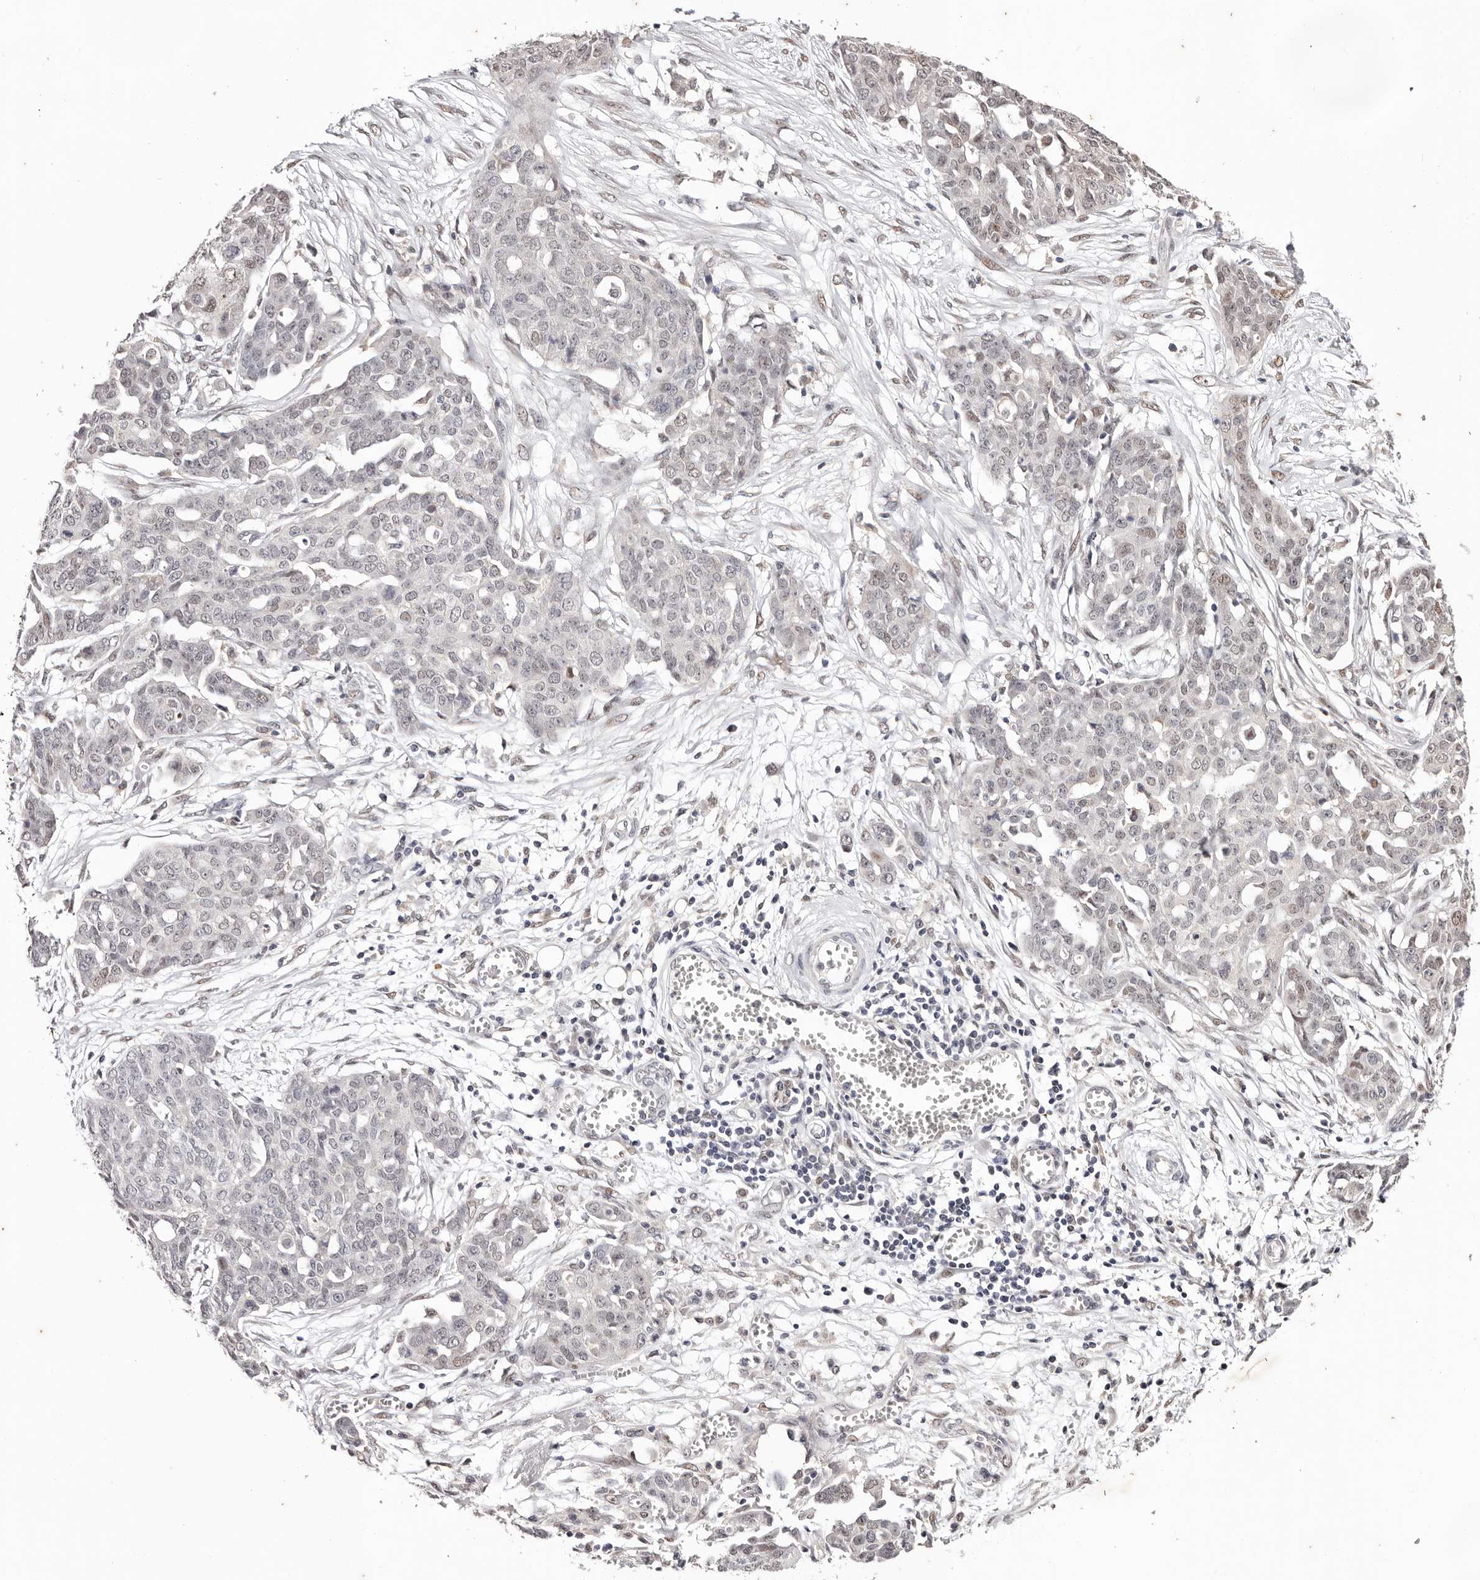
{"staining": {"intensity": "negative", "quantity": "none", "location": "none"}, "tissue": "ovarian cancer", "cell_type": "Tumor cells", "image_type": "cancer", "snomed": [{"axis": "morphology", "description": "Cystadenocarcinoma, serous, NOS"}, {"axis": "topography", "description": "Soft tissue"}, {"axis": "topography", "description": "Ovary"}], "caption": "The image reveals no significant staining in tumor cells of ovarian serous cystadenocarcinoma.", "gene": "TYW3", "patient": {"sex": "female", "age": 57}}